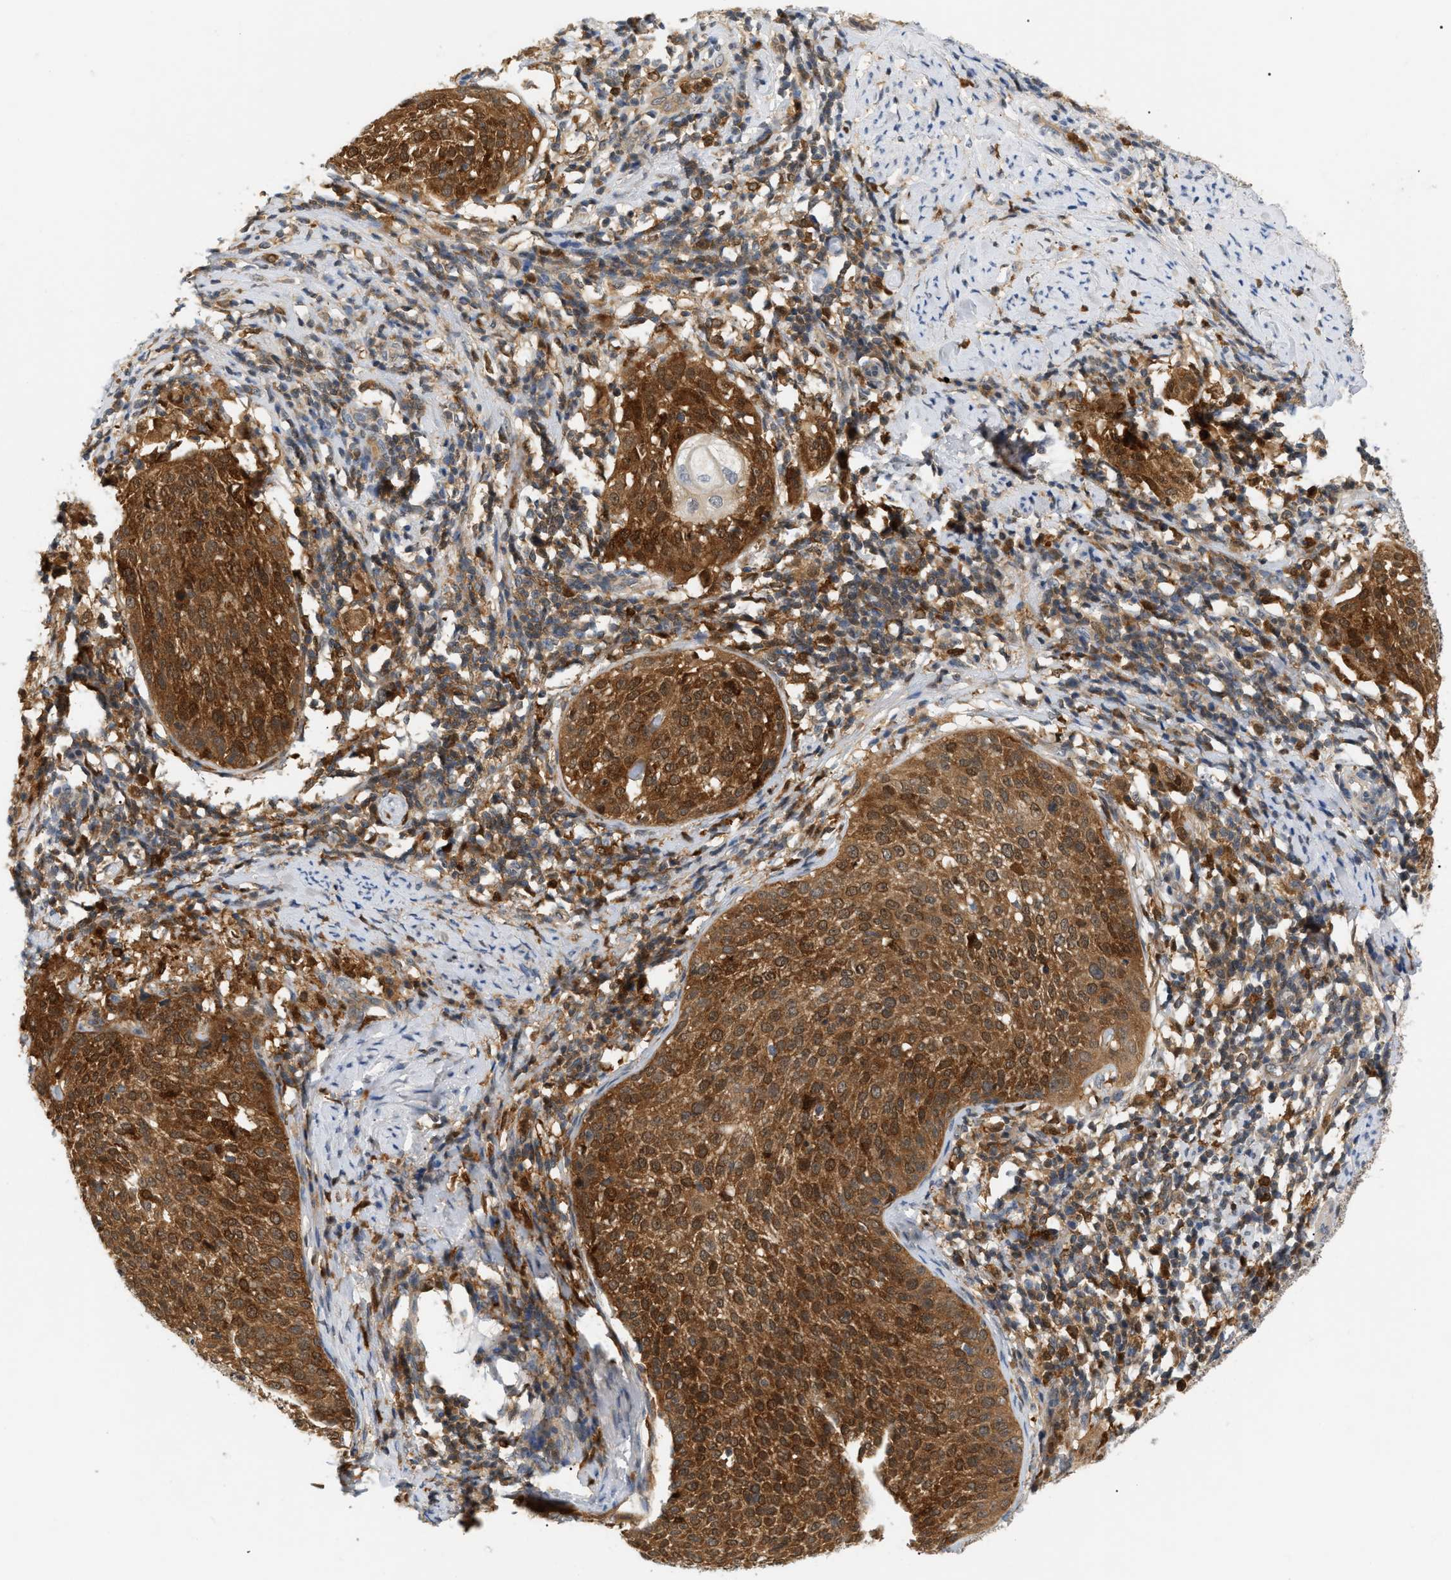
{"staining": {"intensity": "strong", "quantity": ">75%", "location": "cytoplasmic/membranous"}, "tissue": "cervical cancer", "cell_type": "Tumor cells", "image_type": "cancer", "snomed": [{"axis": "morphology", "description": "Squamous cell carcinoma, NOS"}, {"axis": "topography", "description": "Cervix"}], "caption": "About >75% of tumor cells in human squamous cell carcinoma (cervical) exhibit strong cytoplasmic/membranous protein expression as visualized by brown immunohistochemical staining.", "gene": "PYCARD", "patient": {"sex": "female", "age": 51}}